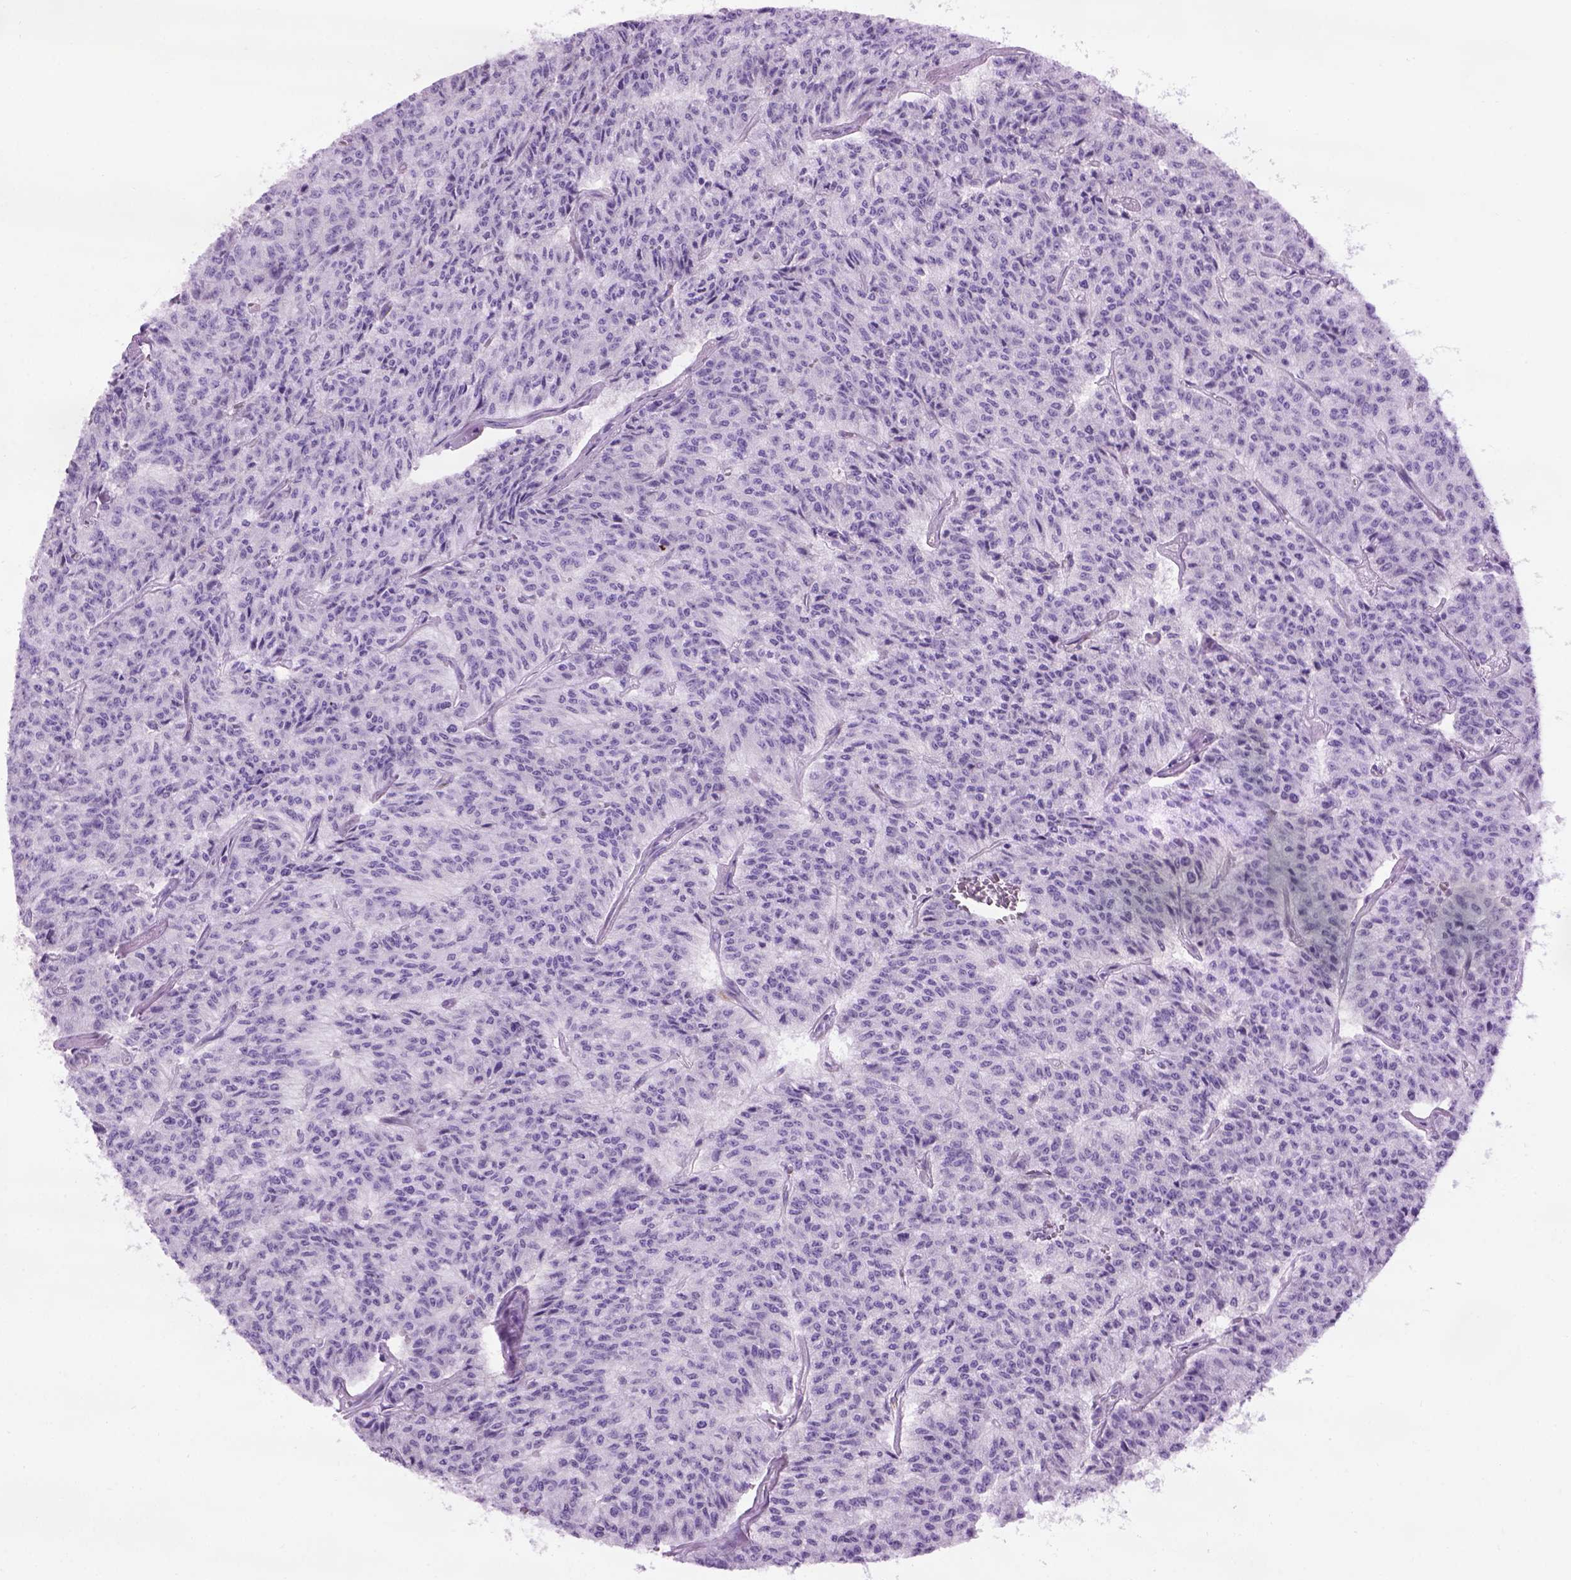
{"staining": {"intensity": "negative", "quantity": "none", "location": "none"}, "tissue": "carcinoid", "cell_type": "Tumor cells", "image_type": "cancer", "snomed": [{"axis": "morphology", "description": "Carcinoid, malignant, NOS"}, {"axis": "topography", "description": "Lung"}], "caption": "Carcinoid was stained to show a protein in brown. There is no significant staining in tumor cells.", "gene": "GABRB2", "patient": {"sex": "male", "age": 71}}